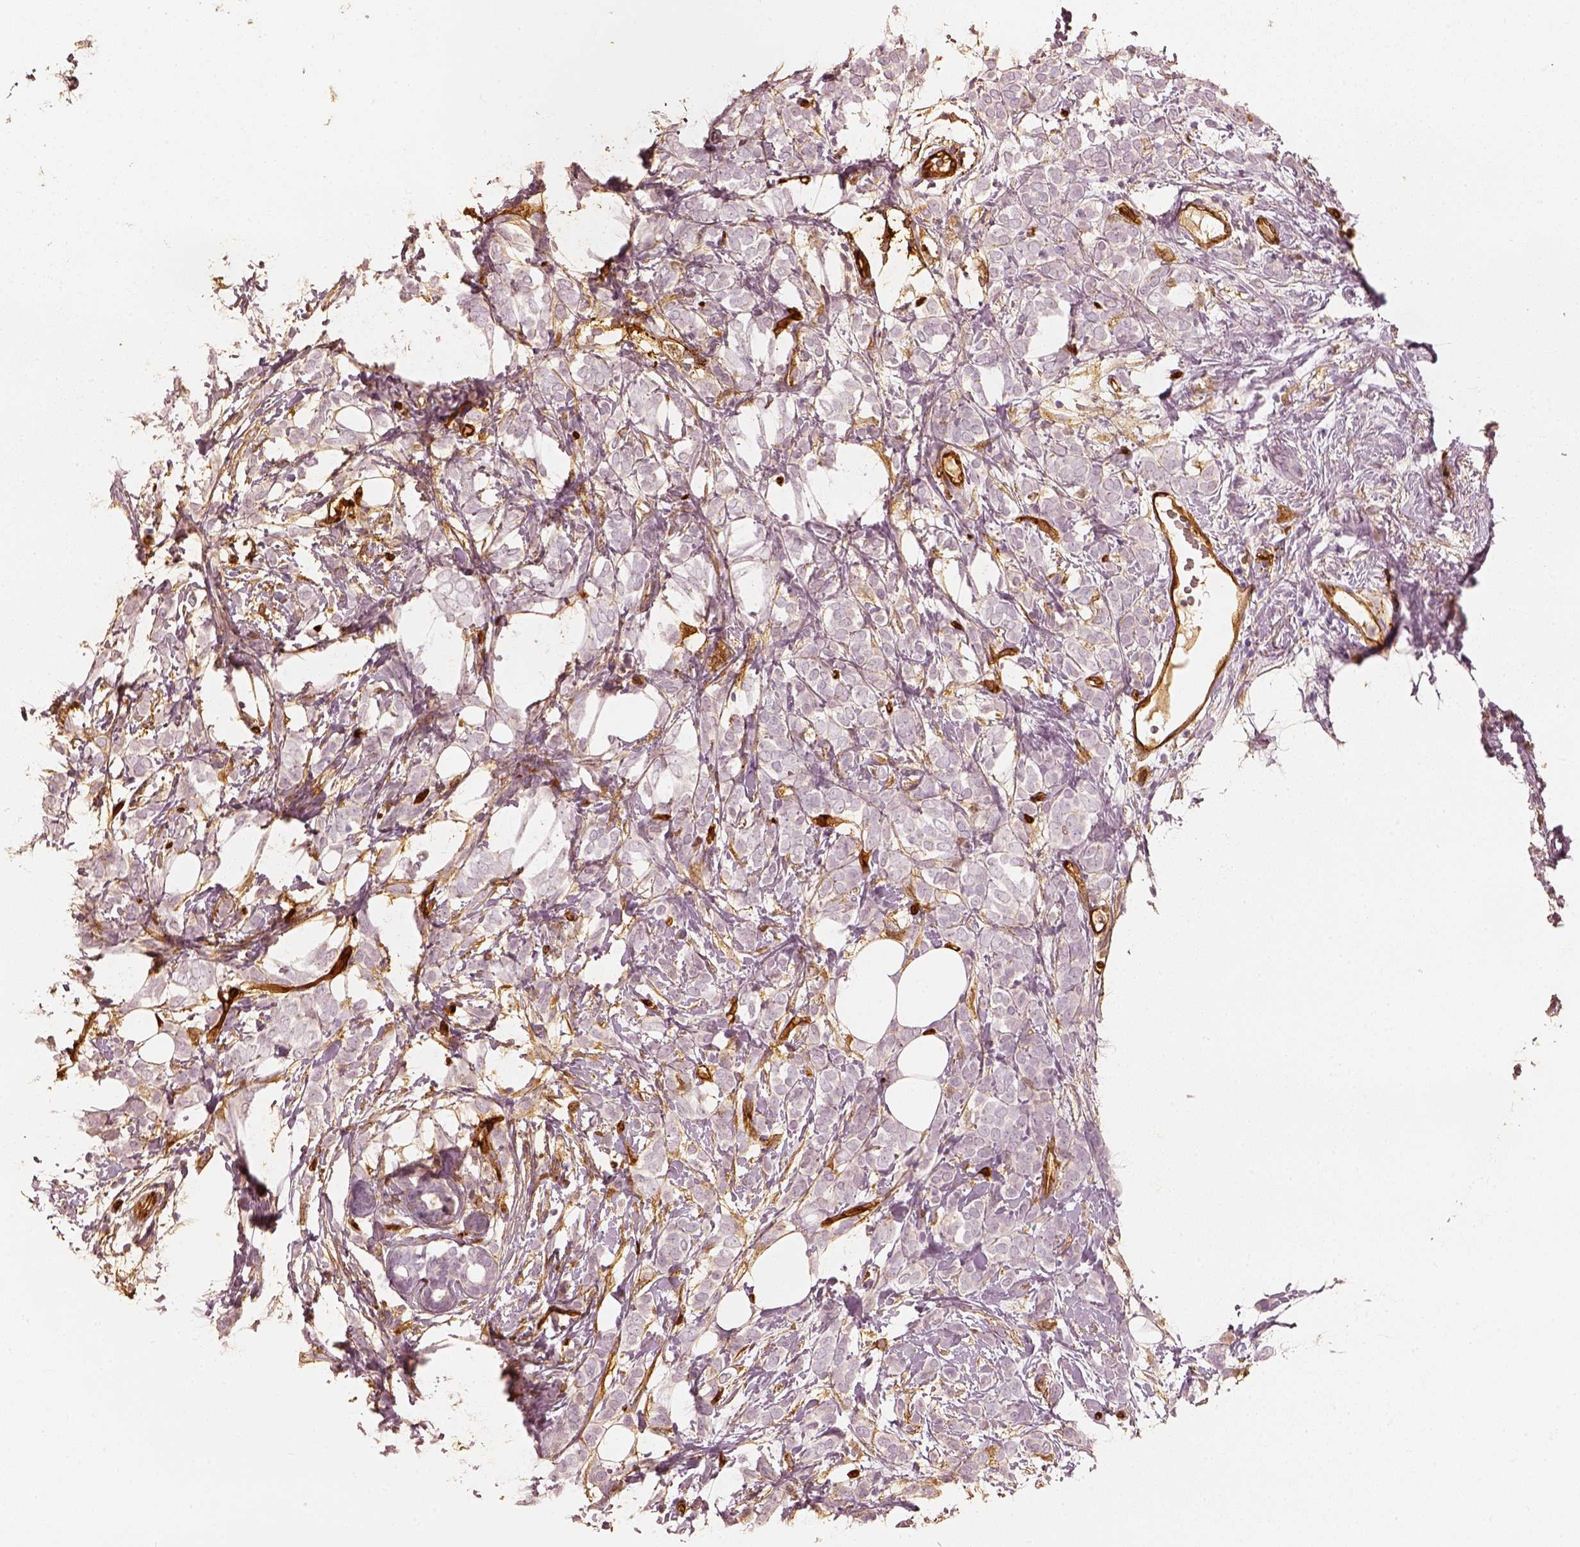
{"staining": {"intensity": "negative", "quantity": "none", "location": "none"}, "tissue": "breast cancer", "cell_type": "Tumor cells", "image_type": "cancer", "snomed": [{"axis": "morphology", "description": "Lobular carcinoma"}, {"axis": "topography", "description": "Breast"}], "caption": "Histopathology image shows no protein positivity in tumor cells of lobular carcinoma (breast) tissue.", "gene": "FSCN1", "patient": {"sex": "female", "age": 49}}